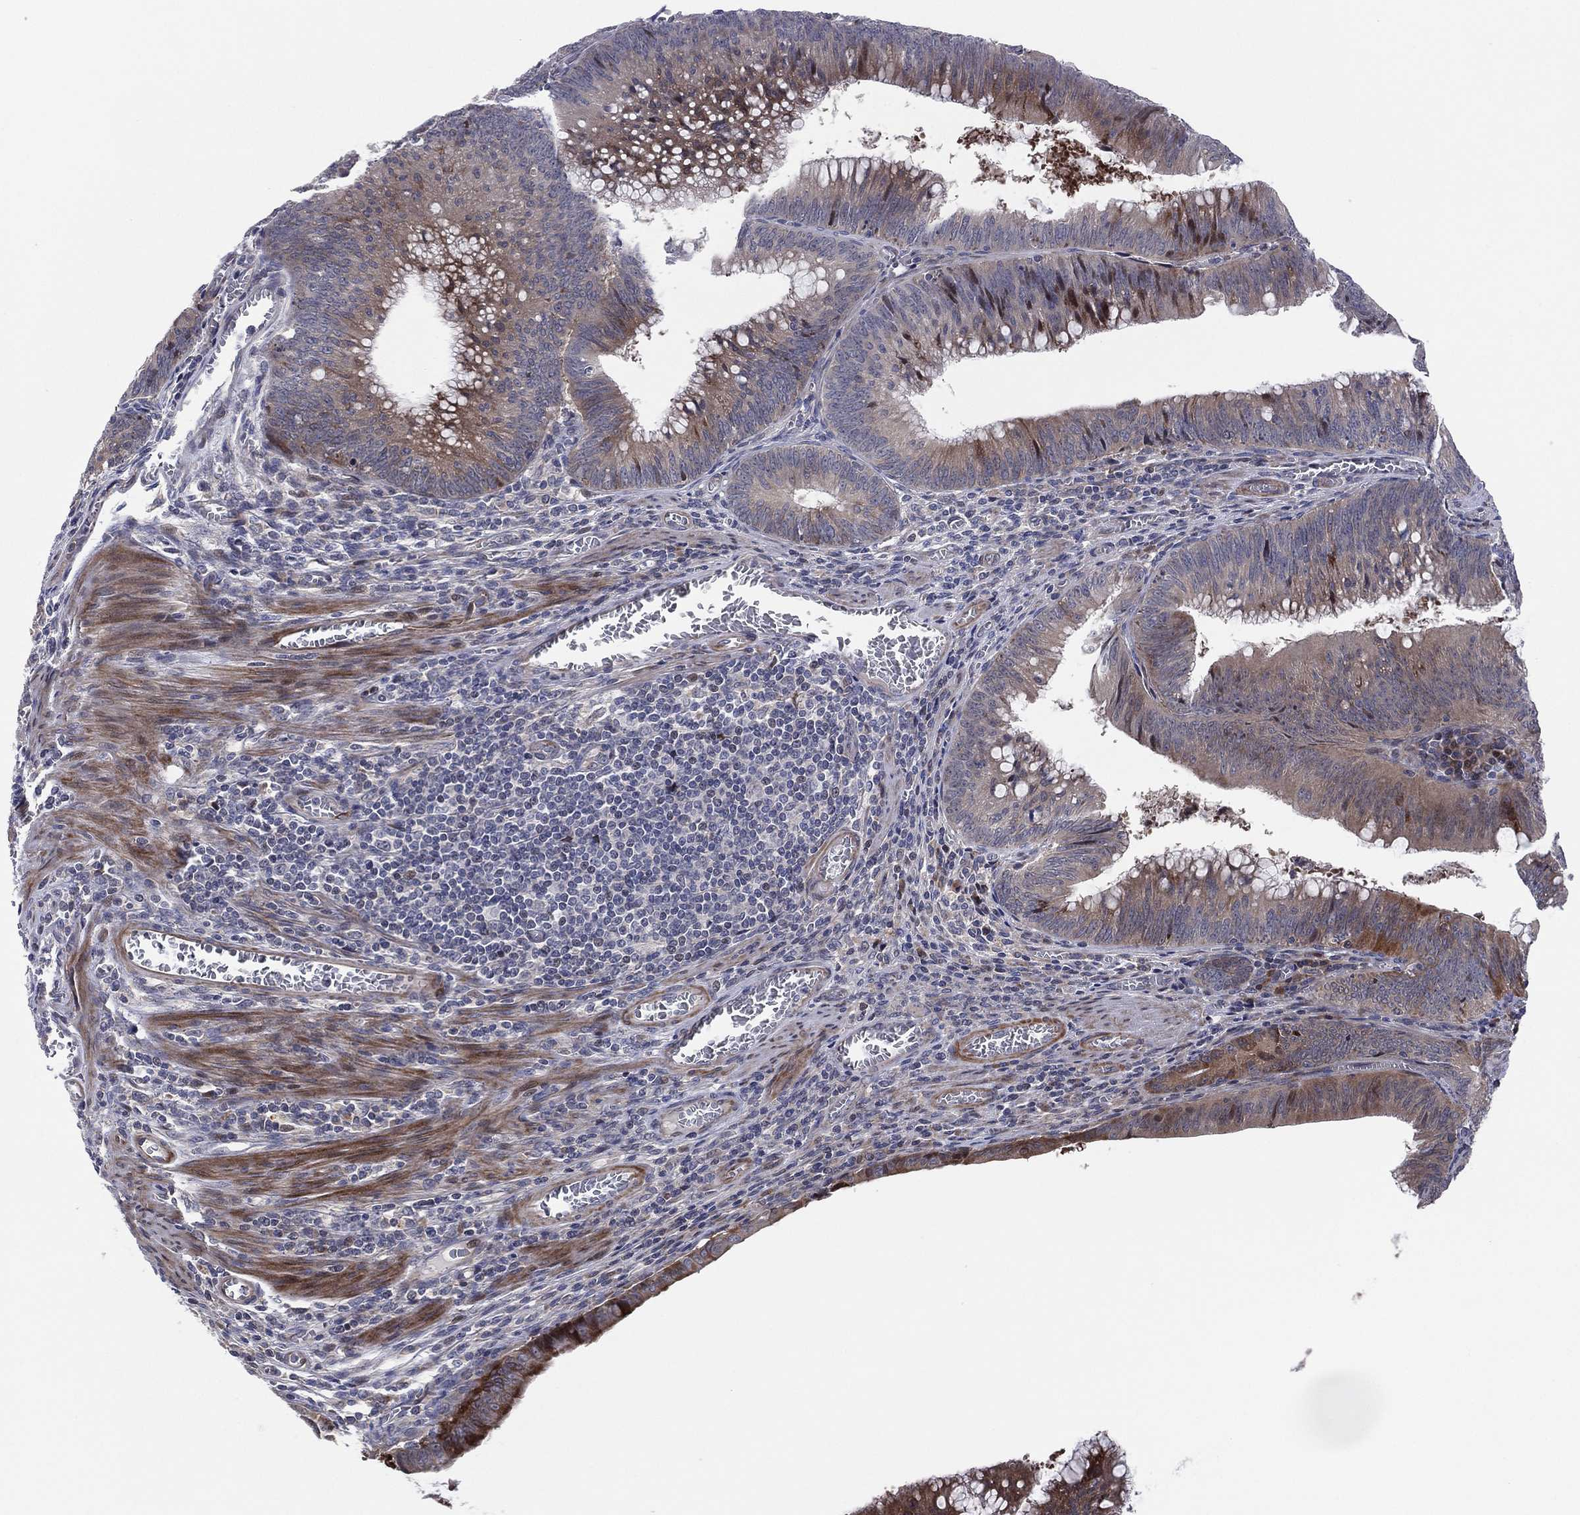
{"staining": {"intensity": "moderate", "quantity": "25%-75%", "location": "cytoplasmic/membranous"}, "tissue": "colorectal cancer", "cell_type": "Tumor cells", "image_type": "cancer", "snomed": [{"axis": "morphology", "description": "Adenocarcinoma, NOS"}, {"axis": "topography", "description": "Rectum"}], "caption": "Moderate cytoplasmic/membranous staining is identified in about 25%-75% of tumor cells in colorectal cancer.", "gene": "UTP14A", "patient": {"sex": "female", "age": 72}}